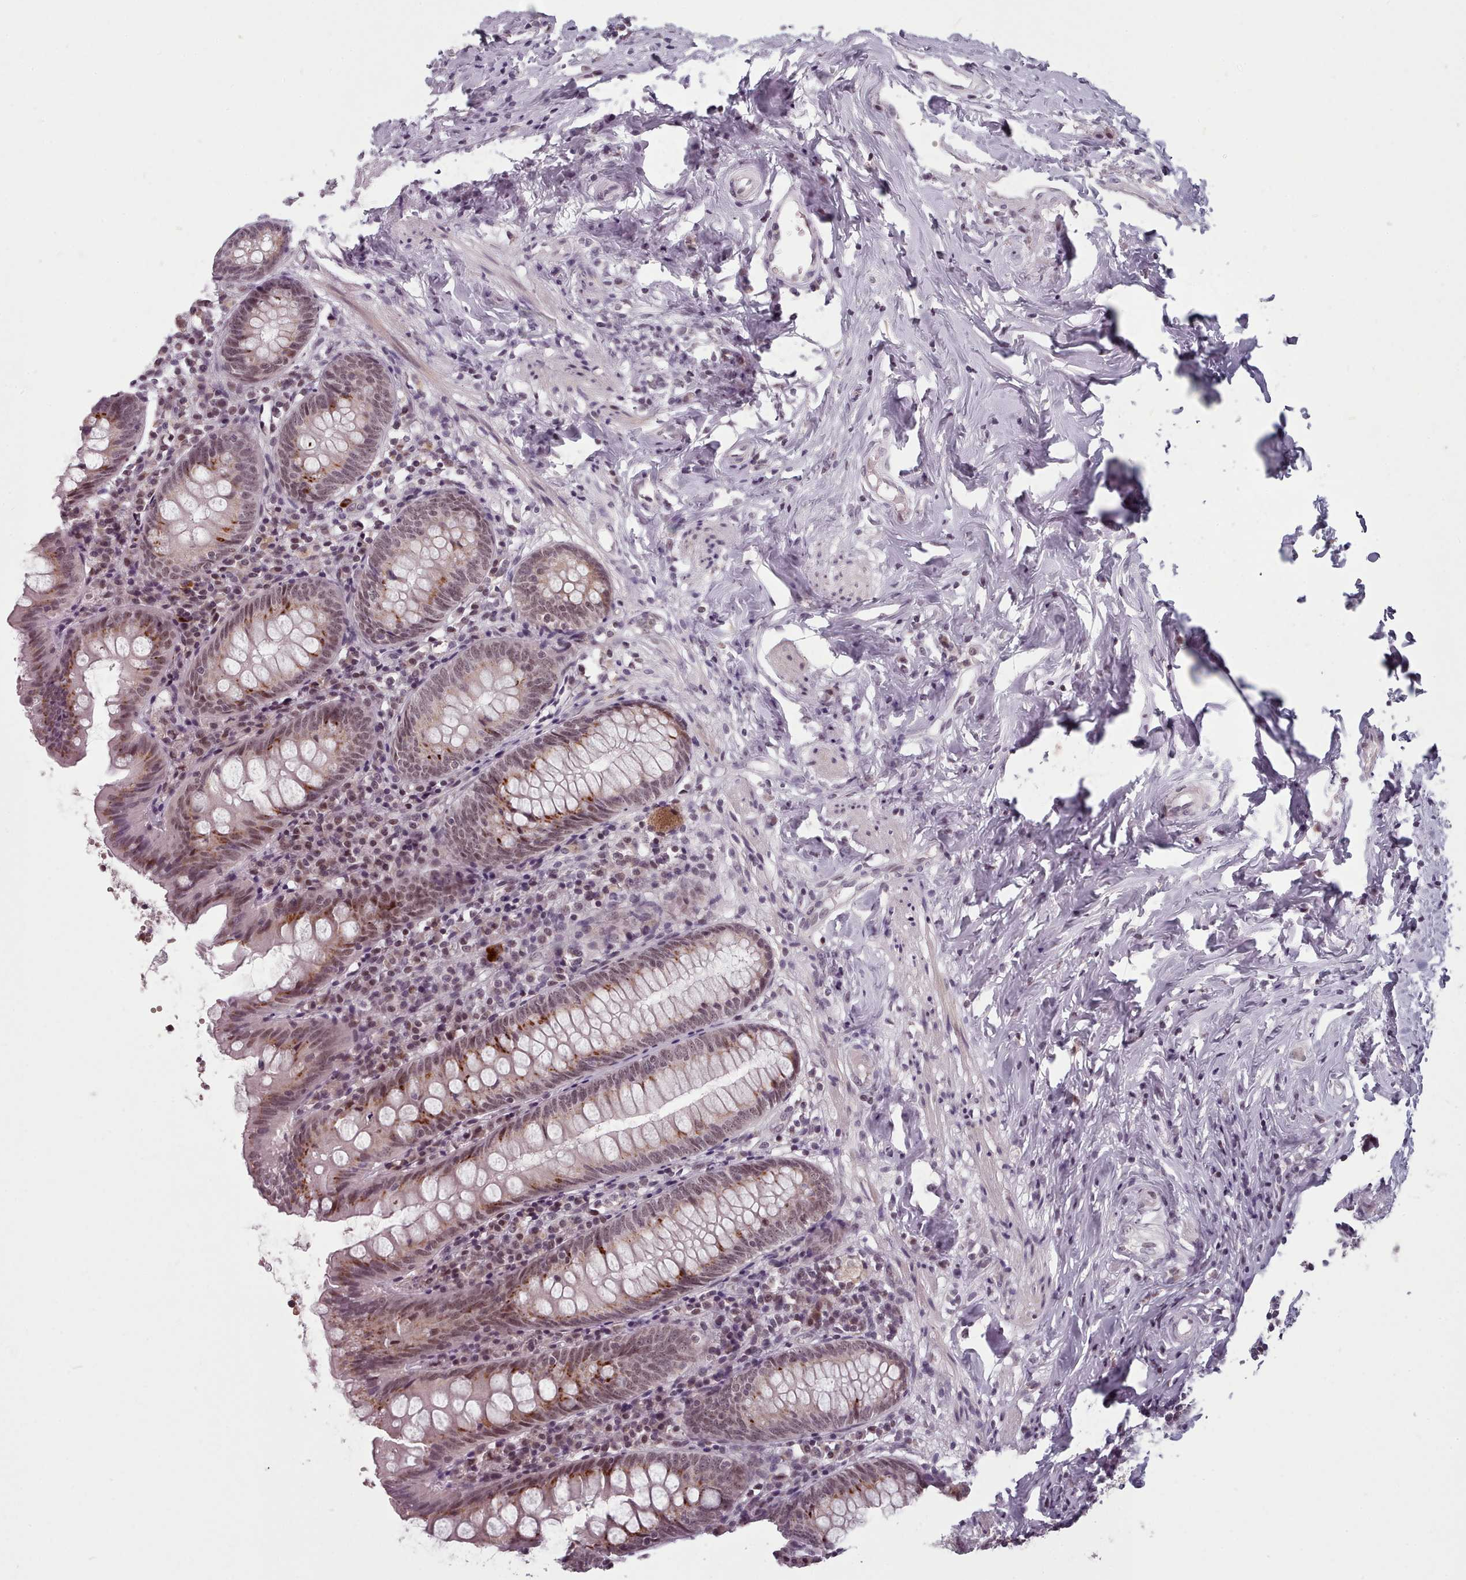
{"staining": {"intensity": "moderate", "quantity": "25%-75%", "location": "cytoplasmic/membranous,nuclear"}, "tissue": "appendix", "cell_type": "Glandular cells", "image_type": "normal", "snomed": [{"axis": "morphology", "description": "Normal tissue, NOS"}, {"axis": "topography", "description": "Appendix"}], "caption": "The image demonstrates staining of normal appendix, revealing moderate cytoplasmic/membranous,nuclear protein staining (brown color) within glandular cells.", "gene": "SRSF9", "patient": {"sex": "female", "age": 54}}